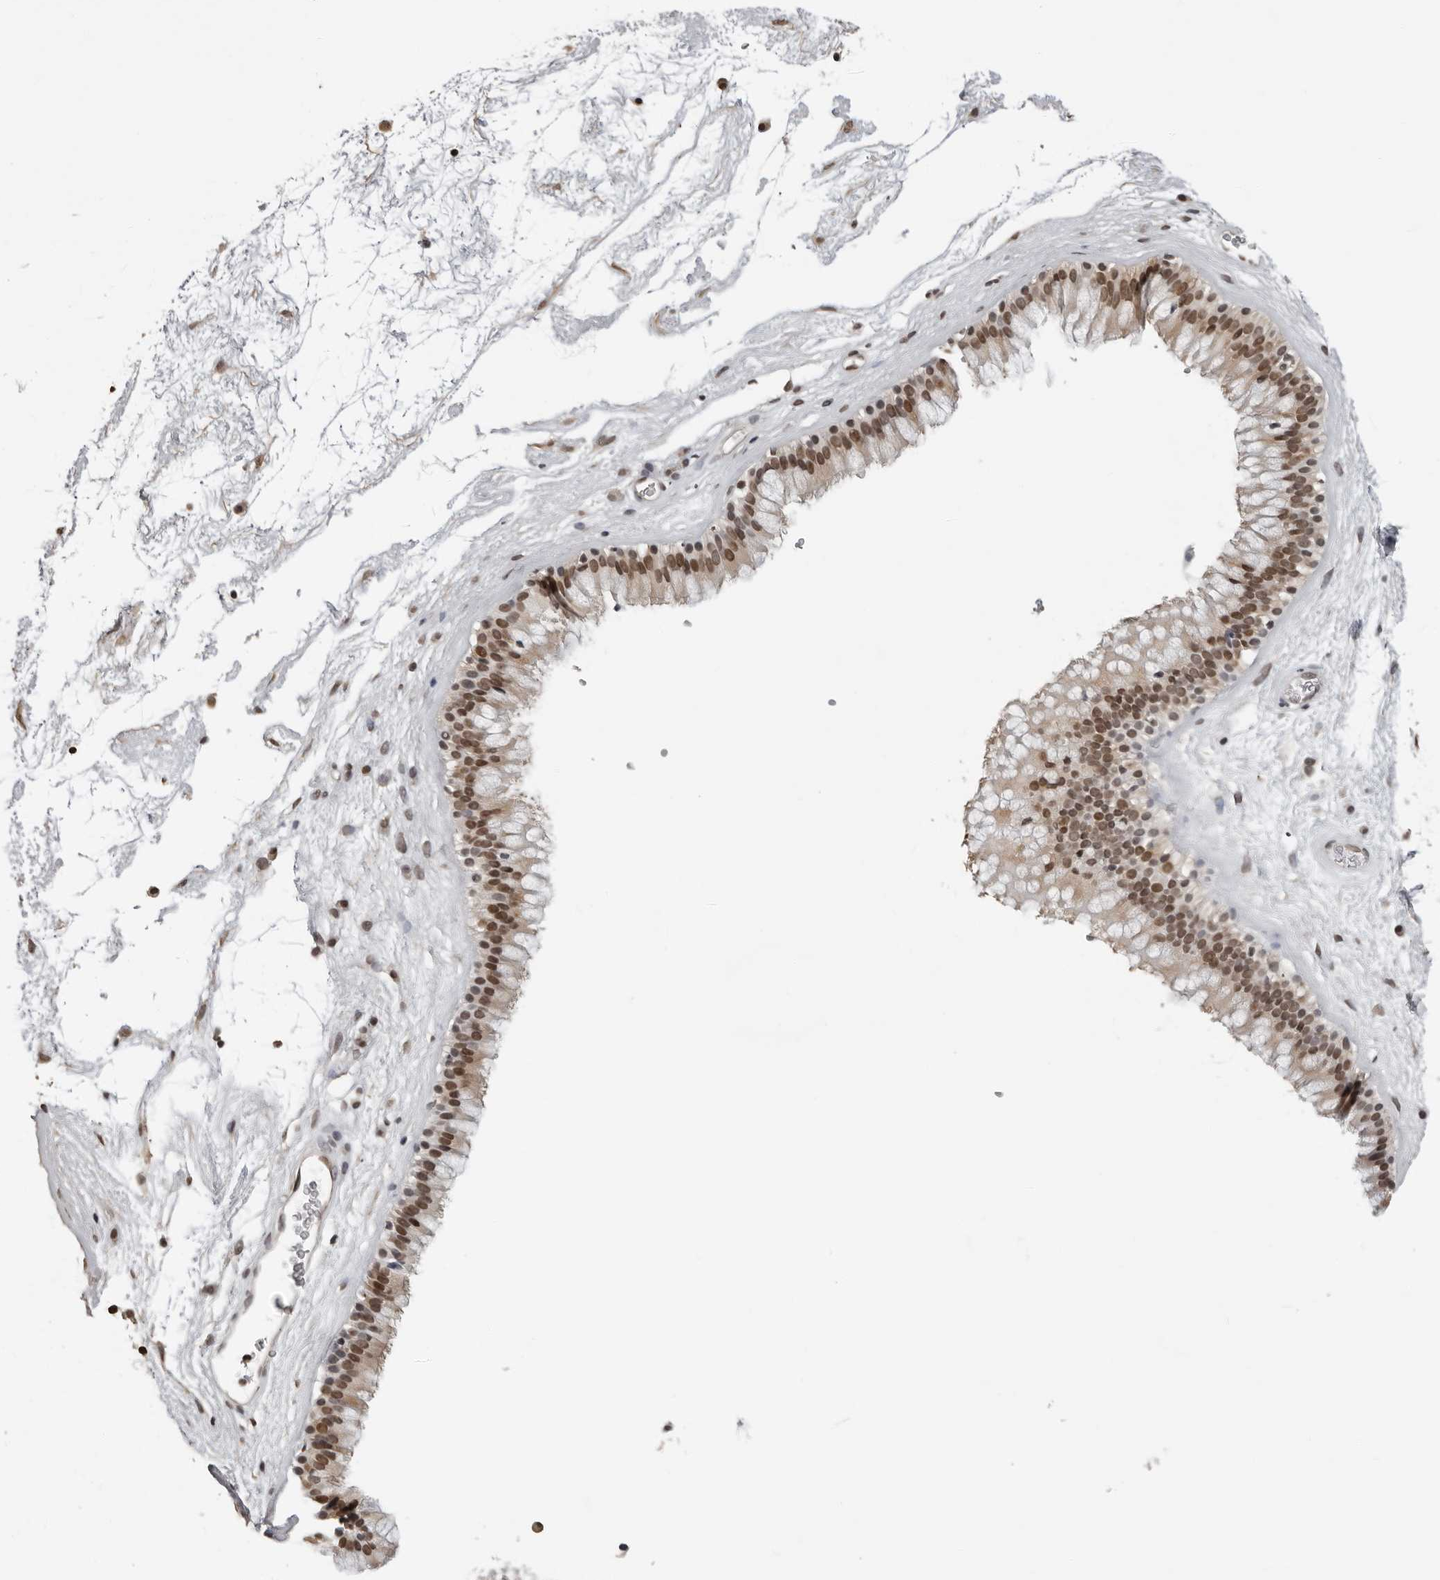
{"staining": {"intensity": "moderate", "quantity": ">75%", "location": "nuclear"}, "tissue": "nasopharynx", "cell_type": "Respiratory epithelial cells", "image_type": "normal", "snomed": [{"axis": "morphology", "description": "Normal tissue, NOS"}, {"axis": "morphology", "description": "Inflammation, NOS"}, {"axis": "topography", "description": "Nasopharynx"}], "caption": "The immunohistochemical stain labels moderate nuclear staining in respiratory epithelial cells of normal nasopharynx. The staining is performed using DAB (3,3'-diaminobenzidine) brown chromogen to label protein expression. The nuclei are counter-stained blue using hematoxylin.", "gene": "ORC1", "patient": {"sex": "male", "age": 48}}